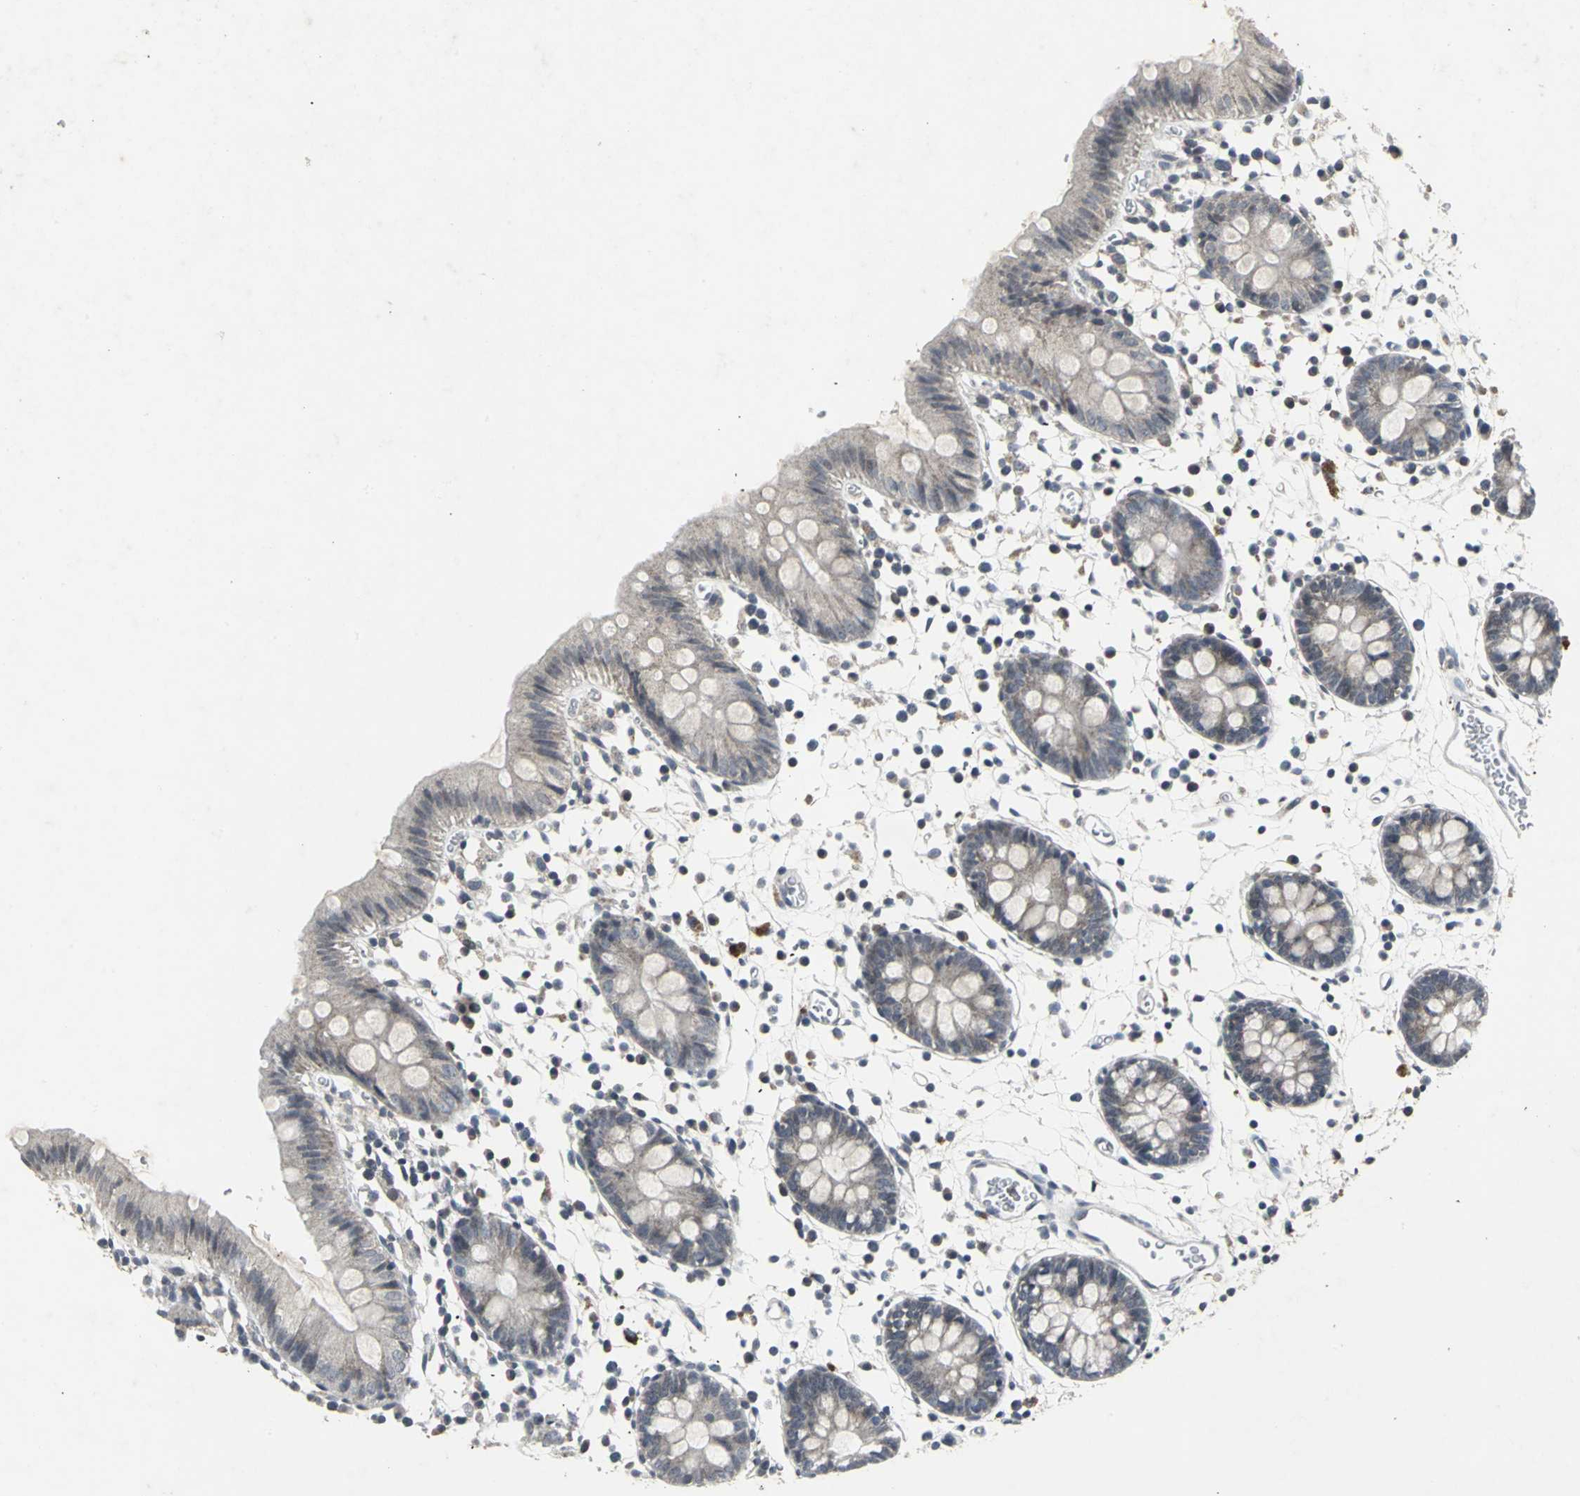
{"staining": {"intensity": "moderate", "quantity": "<25%", "location": "cytoplasmic/membranous"}, "tissue": "colon", "cell_type": "Endothelial cells", "image_type": "normal", "snomed": [{"axis": "morphology", "description": "Normal tissue, NOS"}, {"axis": "topography", "description": "Colon"}], "caption": "Normal colon was stained to show a protein in brown. There is low levels of moderate cytoplasmic/membranous positivity in about <25% of endothelial cells. The staining was performed using DAB, with brown indicating positive protein expression. Nuclei are stained blue with hematoxylin.", "gene": "BMP4", "patient": {"sex": "male", "age": 14}}